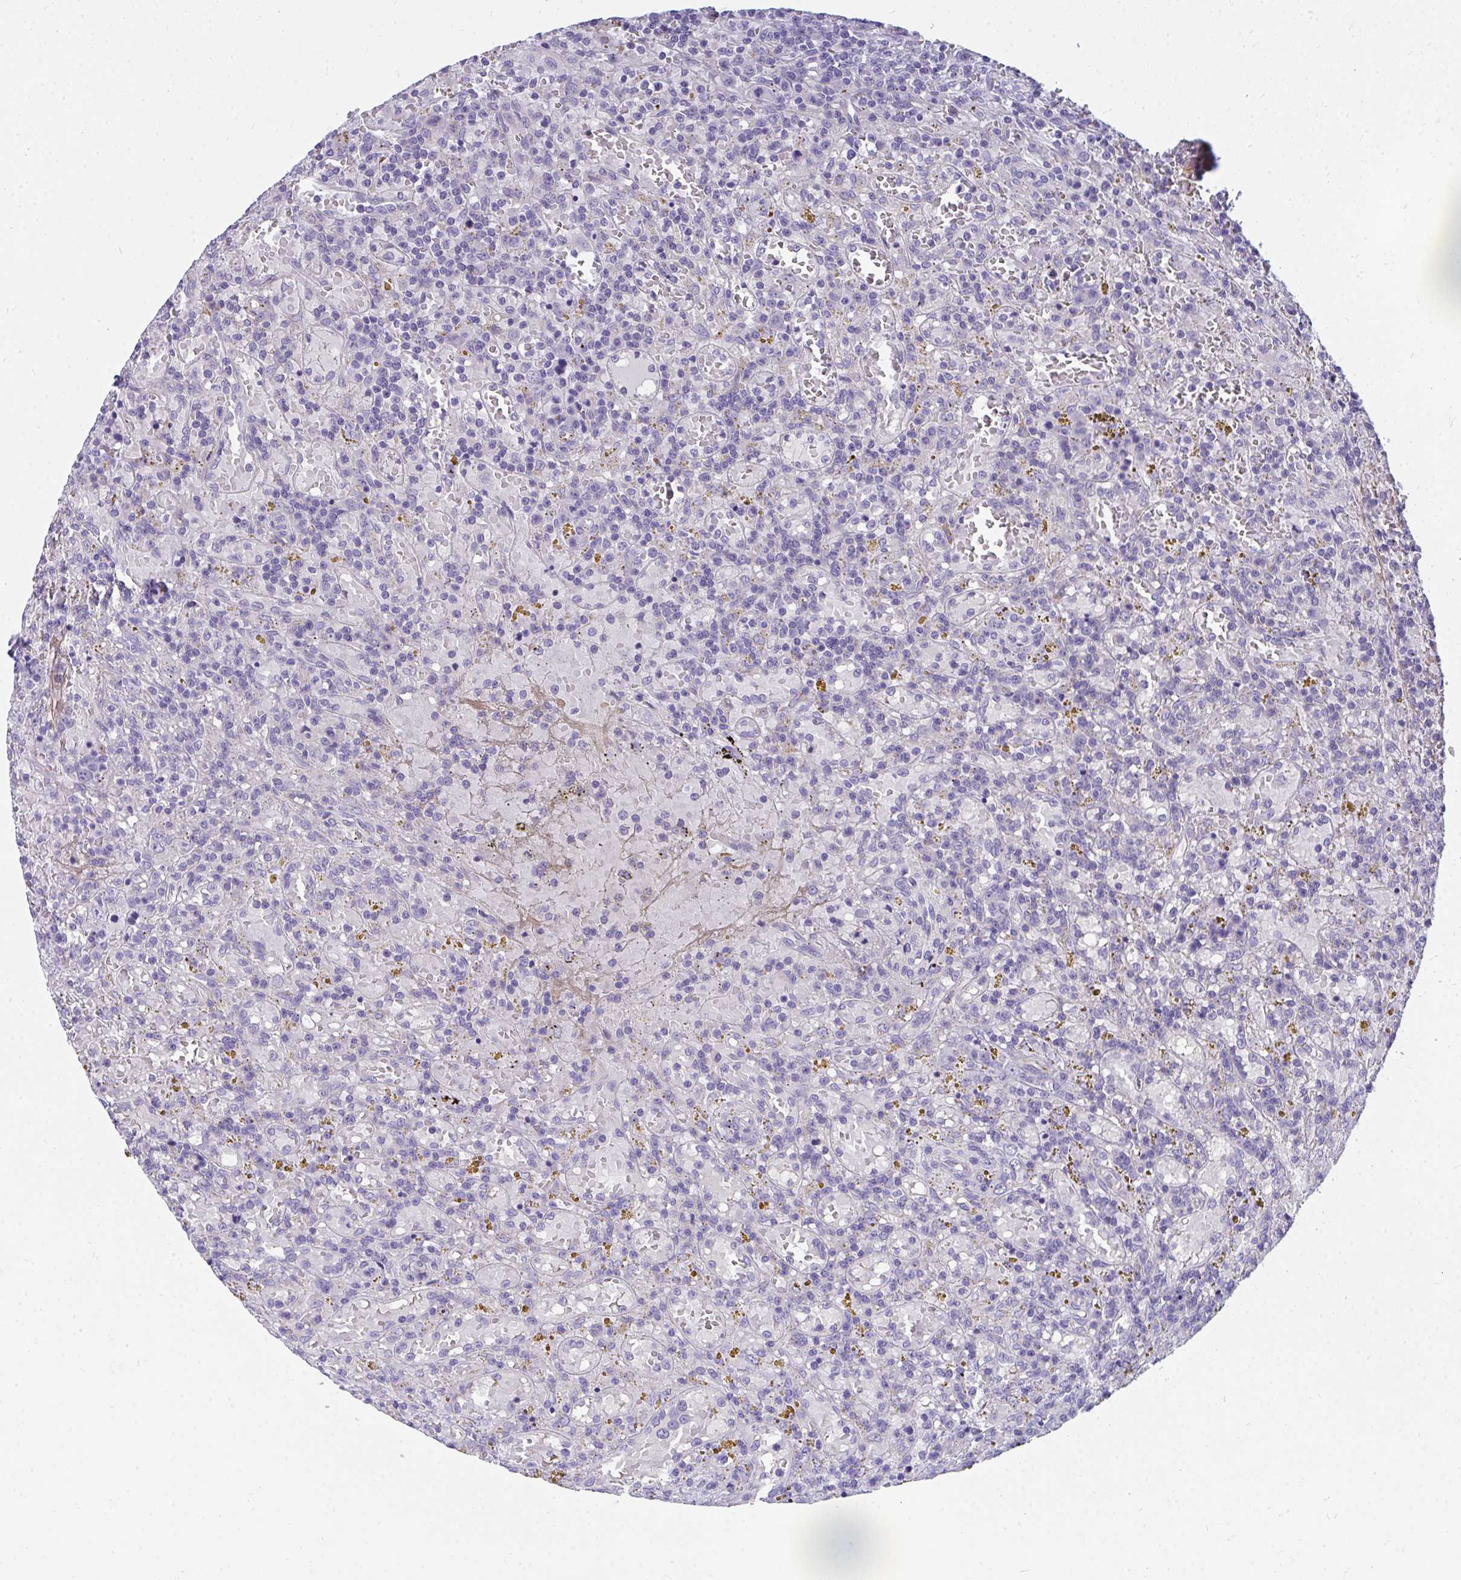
{"staining": {"intensity": "negative", "quantity": "none", "location": "none"}, "tissue": "lymphoma", "cell_type": "Tumor cells", "image_type": "cancer", "snomed": [{"axis": "morphology", "description": "Malignant lymphoma, non-Hodgkin's type, Low grade"}, {"axis": "topography", "description": "Spleen"}], "caption": "IHC of lymphoma exhibits no staining in tumor cells.", "gene": "TSBP1", "patient": {"sex": "female", "age": 65}}